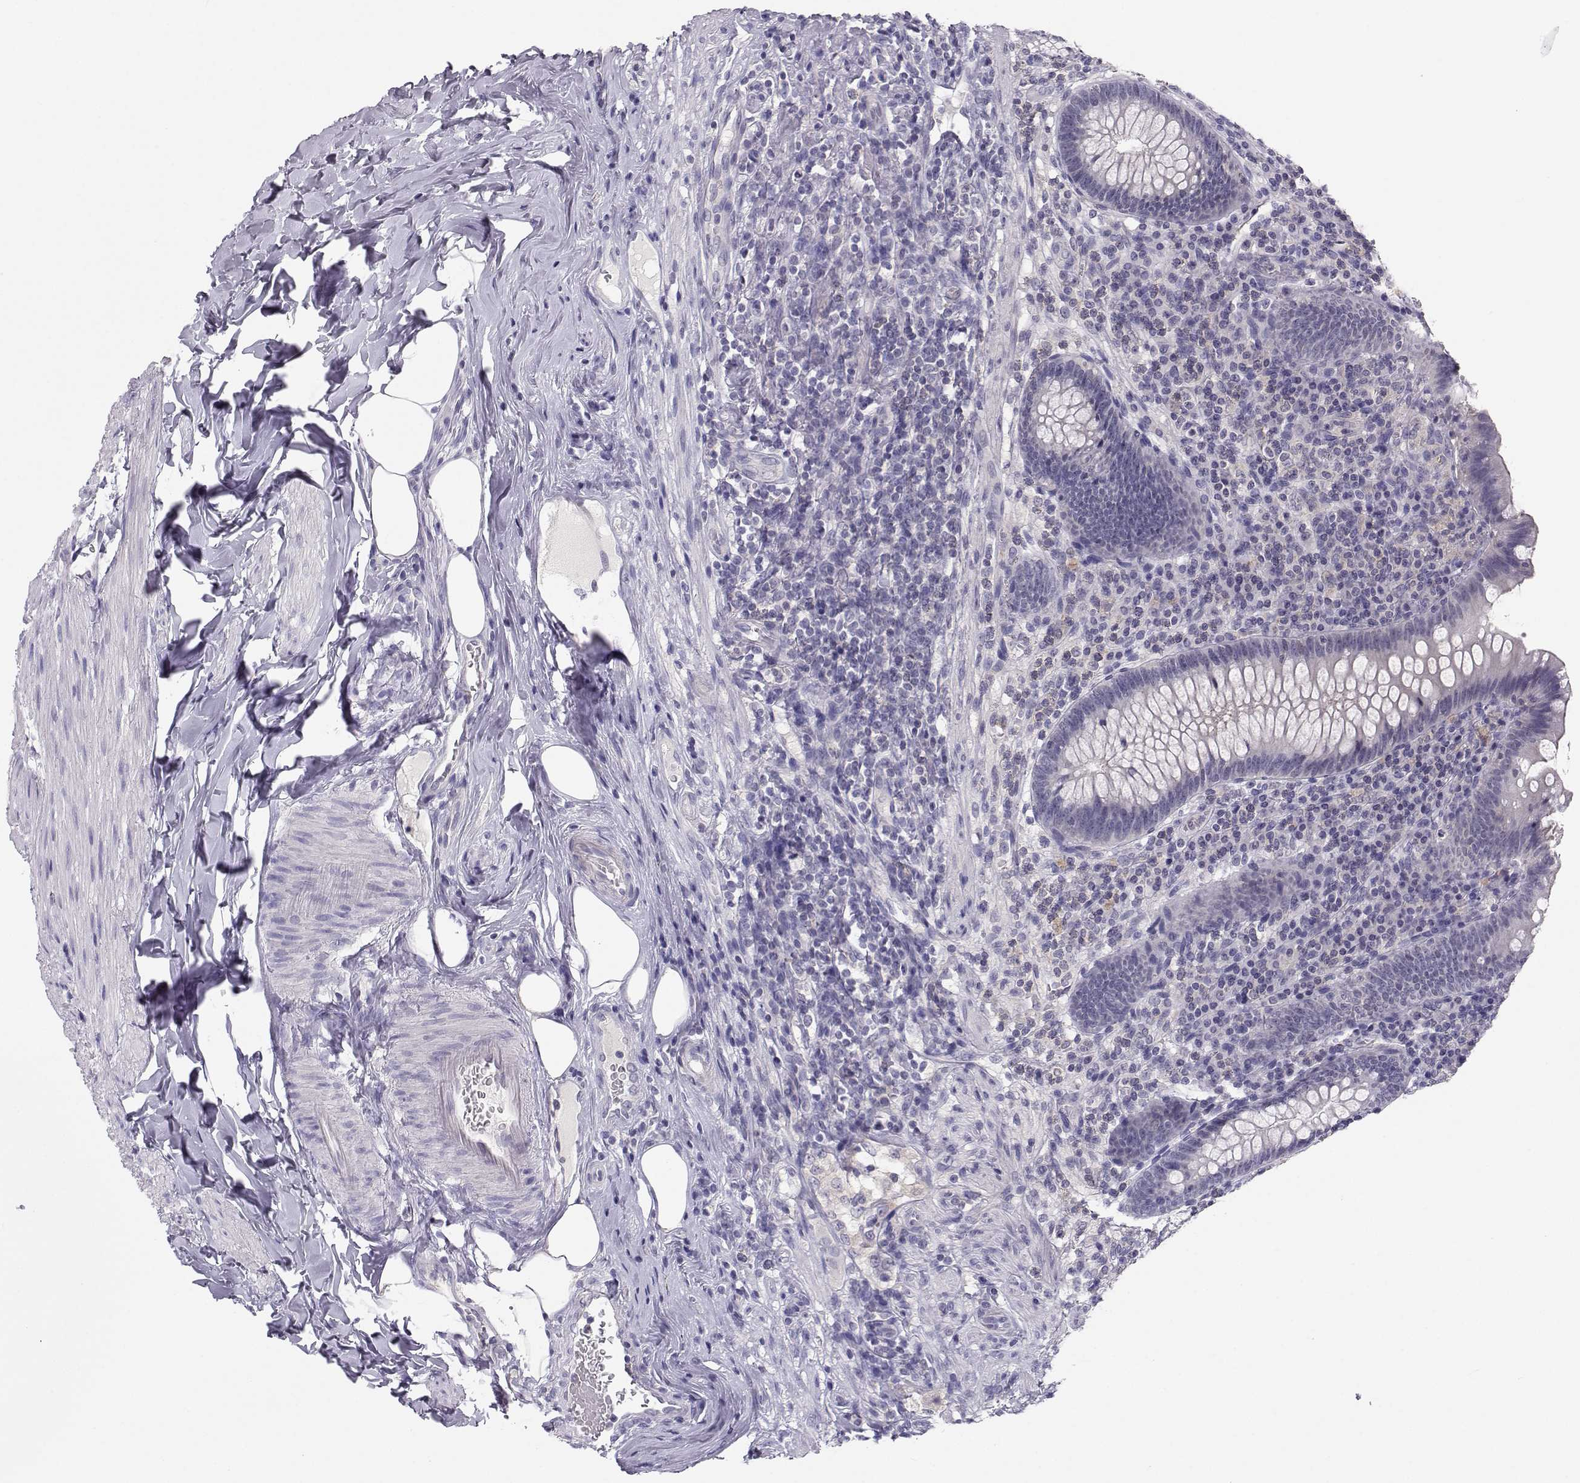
{"staining": {"intensity": "negative", "quantity": "none", "location": "none"}, "tissue": "appendix", "cell_type": "Glandular cells", "image_type": "normal", "snomed": [{"axis": "morphology", "description": "Normal tissue, NOS"}, {"axis": "topography", "description": "Appendix"}], "caption": "Immunohistochemistry (IHC) image of normal appendix: appendix stained with DAB (3,3'-diaminobenzidine) reveals no significant protein staining in glandular cells.", "gene": "MROH7", "patient": {"sex": "male", "age": 47}}